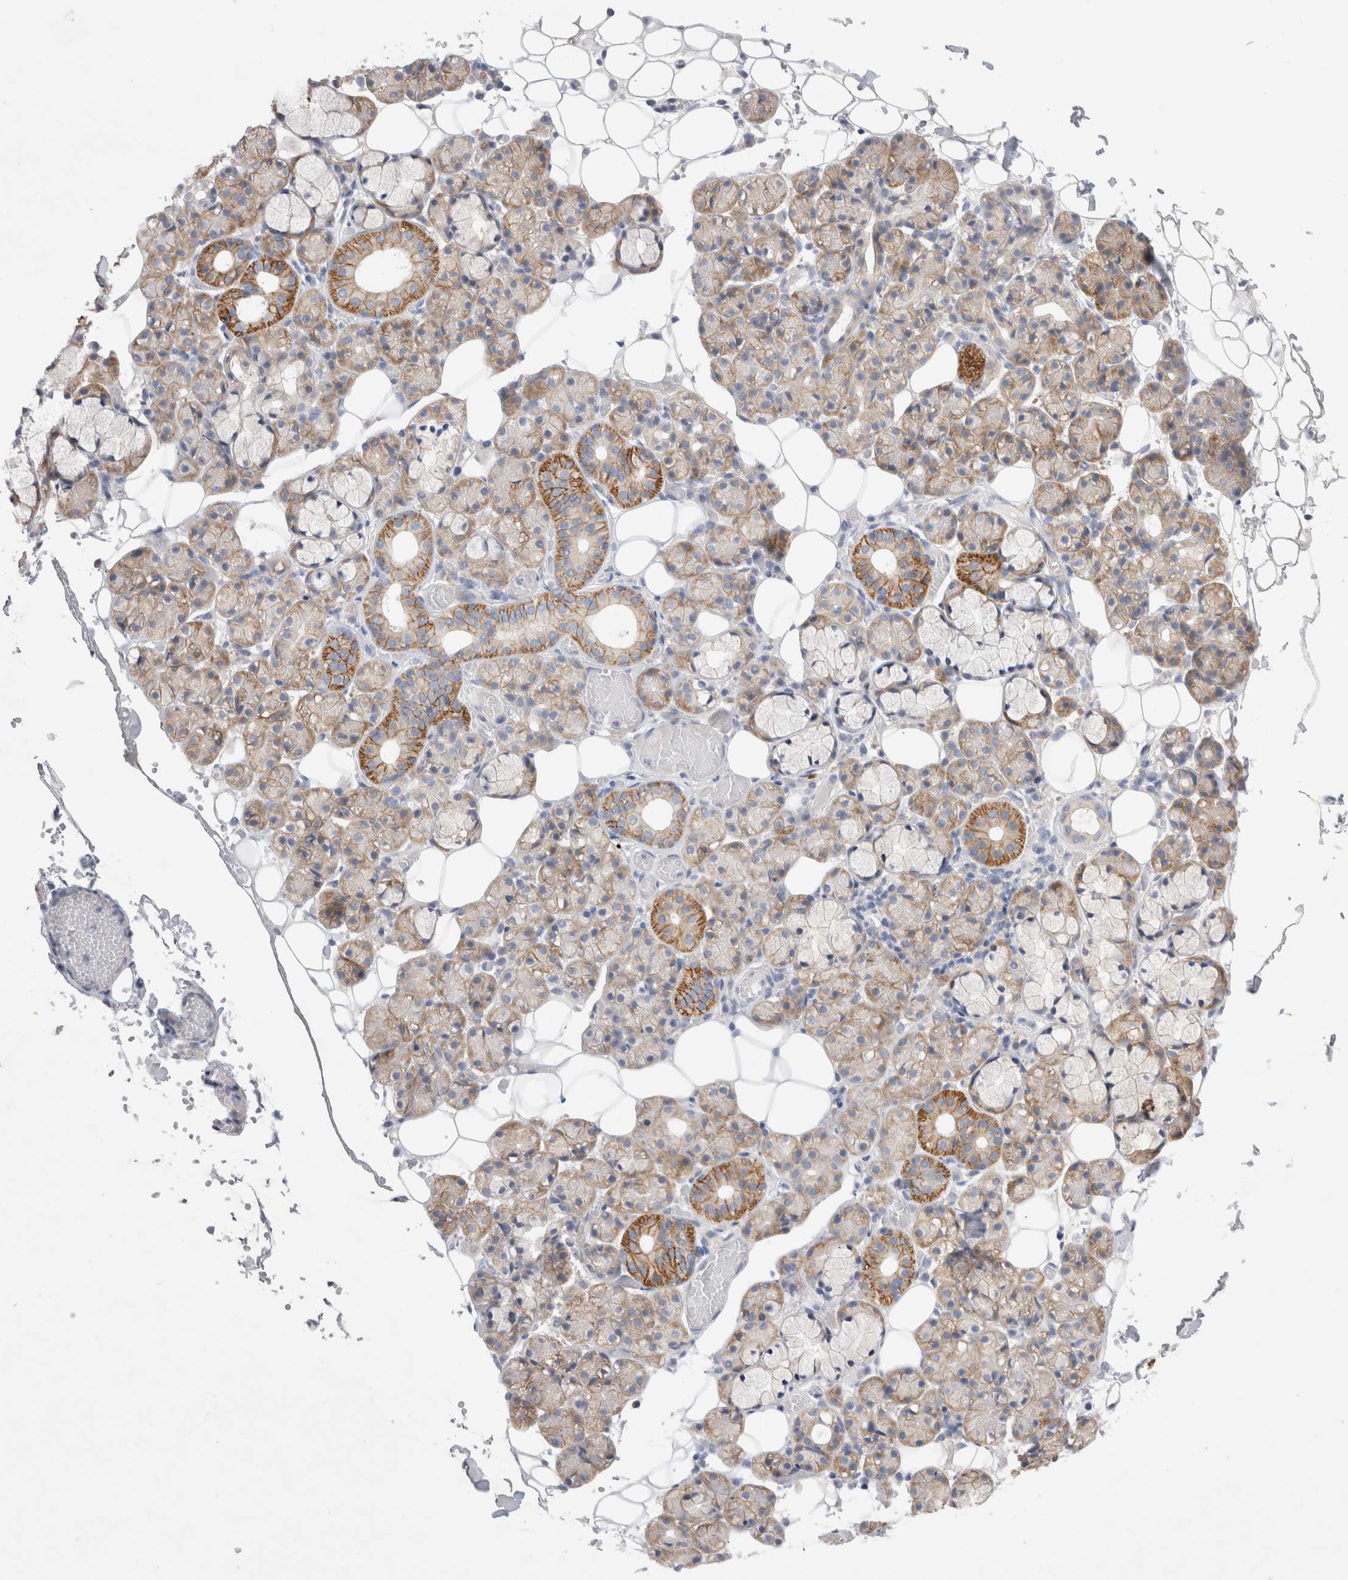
{"staining": {"intensity": "moderate", "quantity": "<25%", "location": "cytoplasmic/membranous"}, "tissue": "salivary gland", "cell_type": "Glandular cells", "image_type": "normal", "snomed": [{"axis": "morphology", "description": "Normal tissue, NOS"}, {"axis": "topography", "description": "Salivary gland"}], "caption": "Normal salivary gland exhibits moderate cytoplasmic/membranous positivity in about <25% of glandular cells, visualized by immunohistochemistry.", "gene": "RBM12B", "patient": {"sex": "male", "age": 63}}